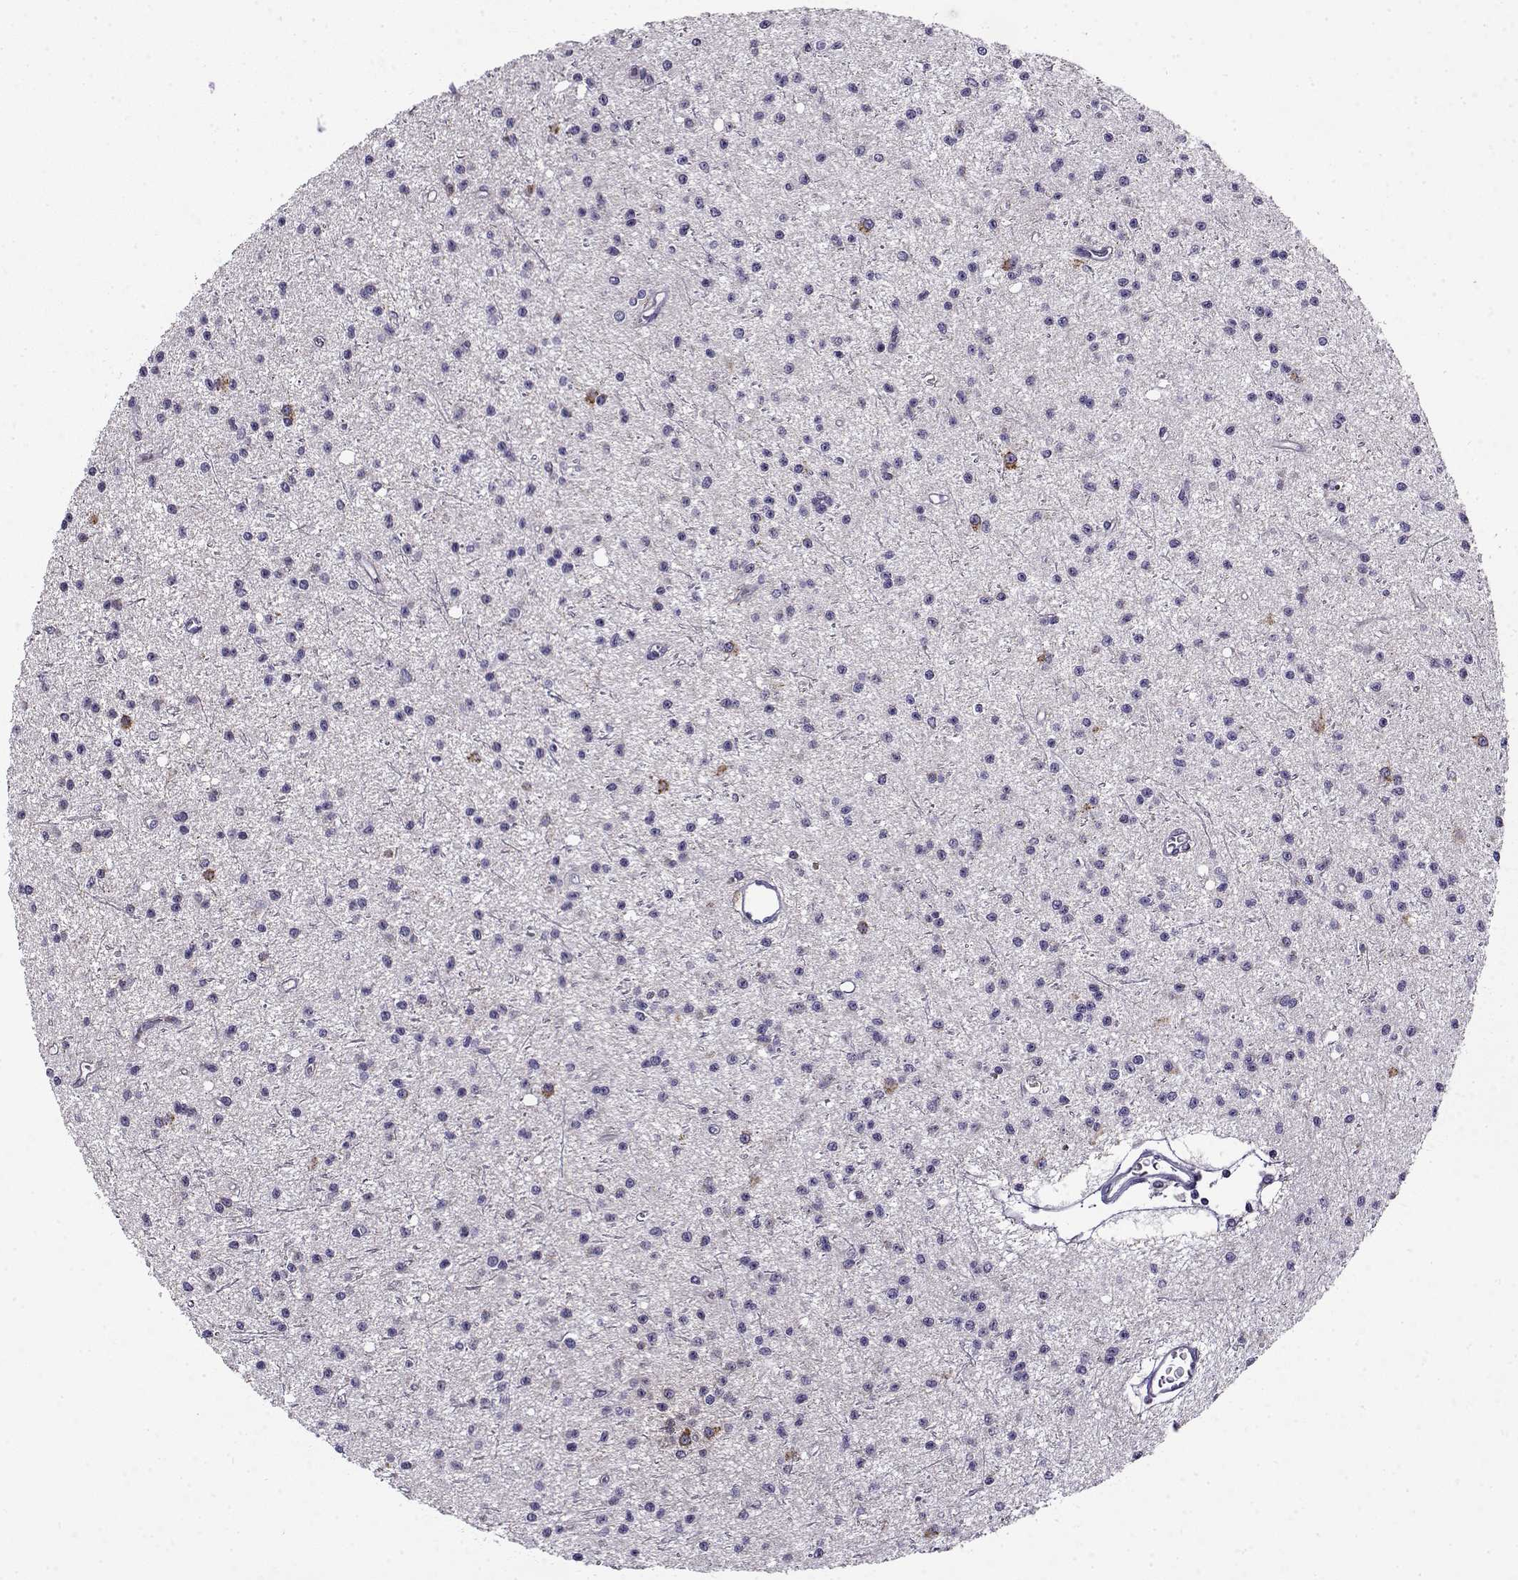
{"staining": {"intensity": "negative", "quantity": "none", "location": "none"}, "tissue": "glioma", "cell_type": "Tumor cells", "image_type": "cancer", "snomed": [{"axis": "morphology", "description": "Glioma, malignant, Low grade"}, {"axis": "topography", "description": "Brain"}], "caption": "IHC histopathology image of glioma stained for a protein (brown), which exhibits no positivity in tumor cells.", "gene": "FEZF1", "patient": {"sex": "male", "age": 27}}